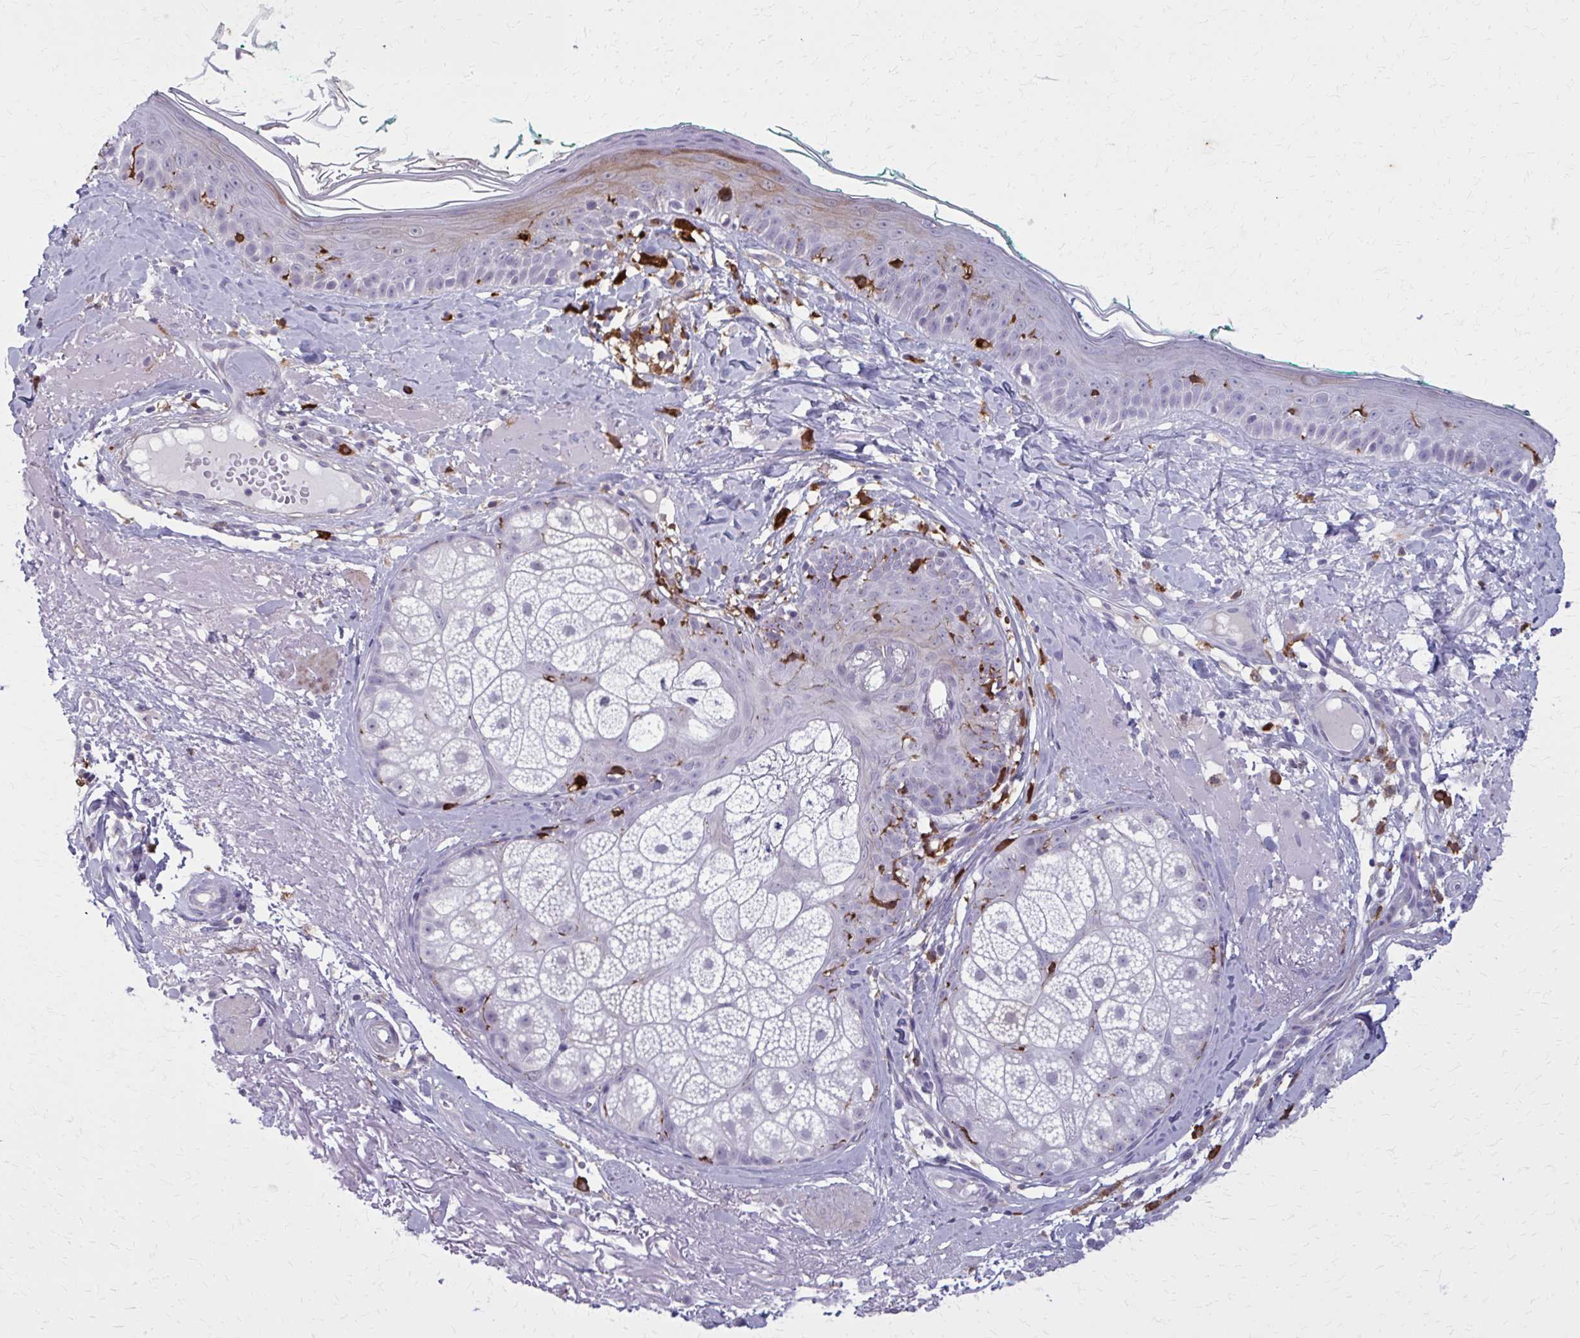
{"staining": {"intensity": "negative", "quantity": "none", "location": "none"}, "tissue": "skin", "cell_type": "Fibroblasts", "image_type": "normal", "snomed": [{"axis": "morphology", "description": "Normal tissue, NOS"}, {"axis": "topography", "description": "Skin"}], "caption": "DAB (3,3'-diaminobenzidine) immunohistochemical staining of benign skin reveals no significant expression in fibroblasts. (Immunohistochemistry (ihc), brightfield microscopy, high magnification).", "gene": "CARD9", "patient": {"sex": "male", "age": 73}}